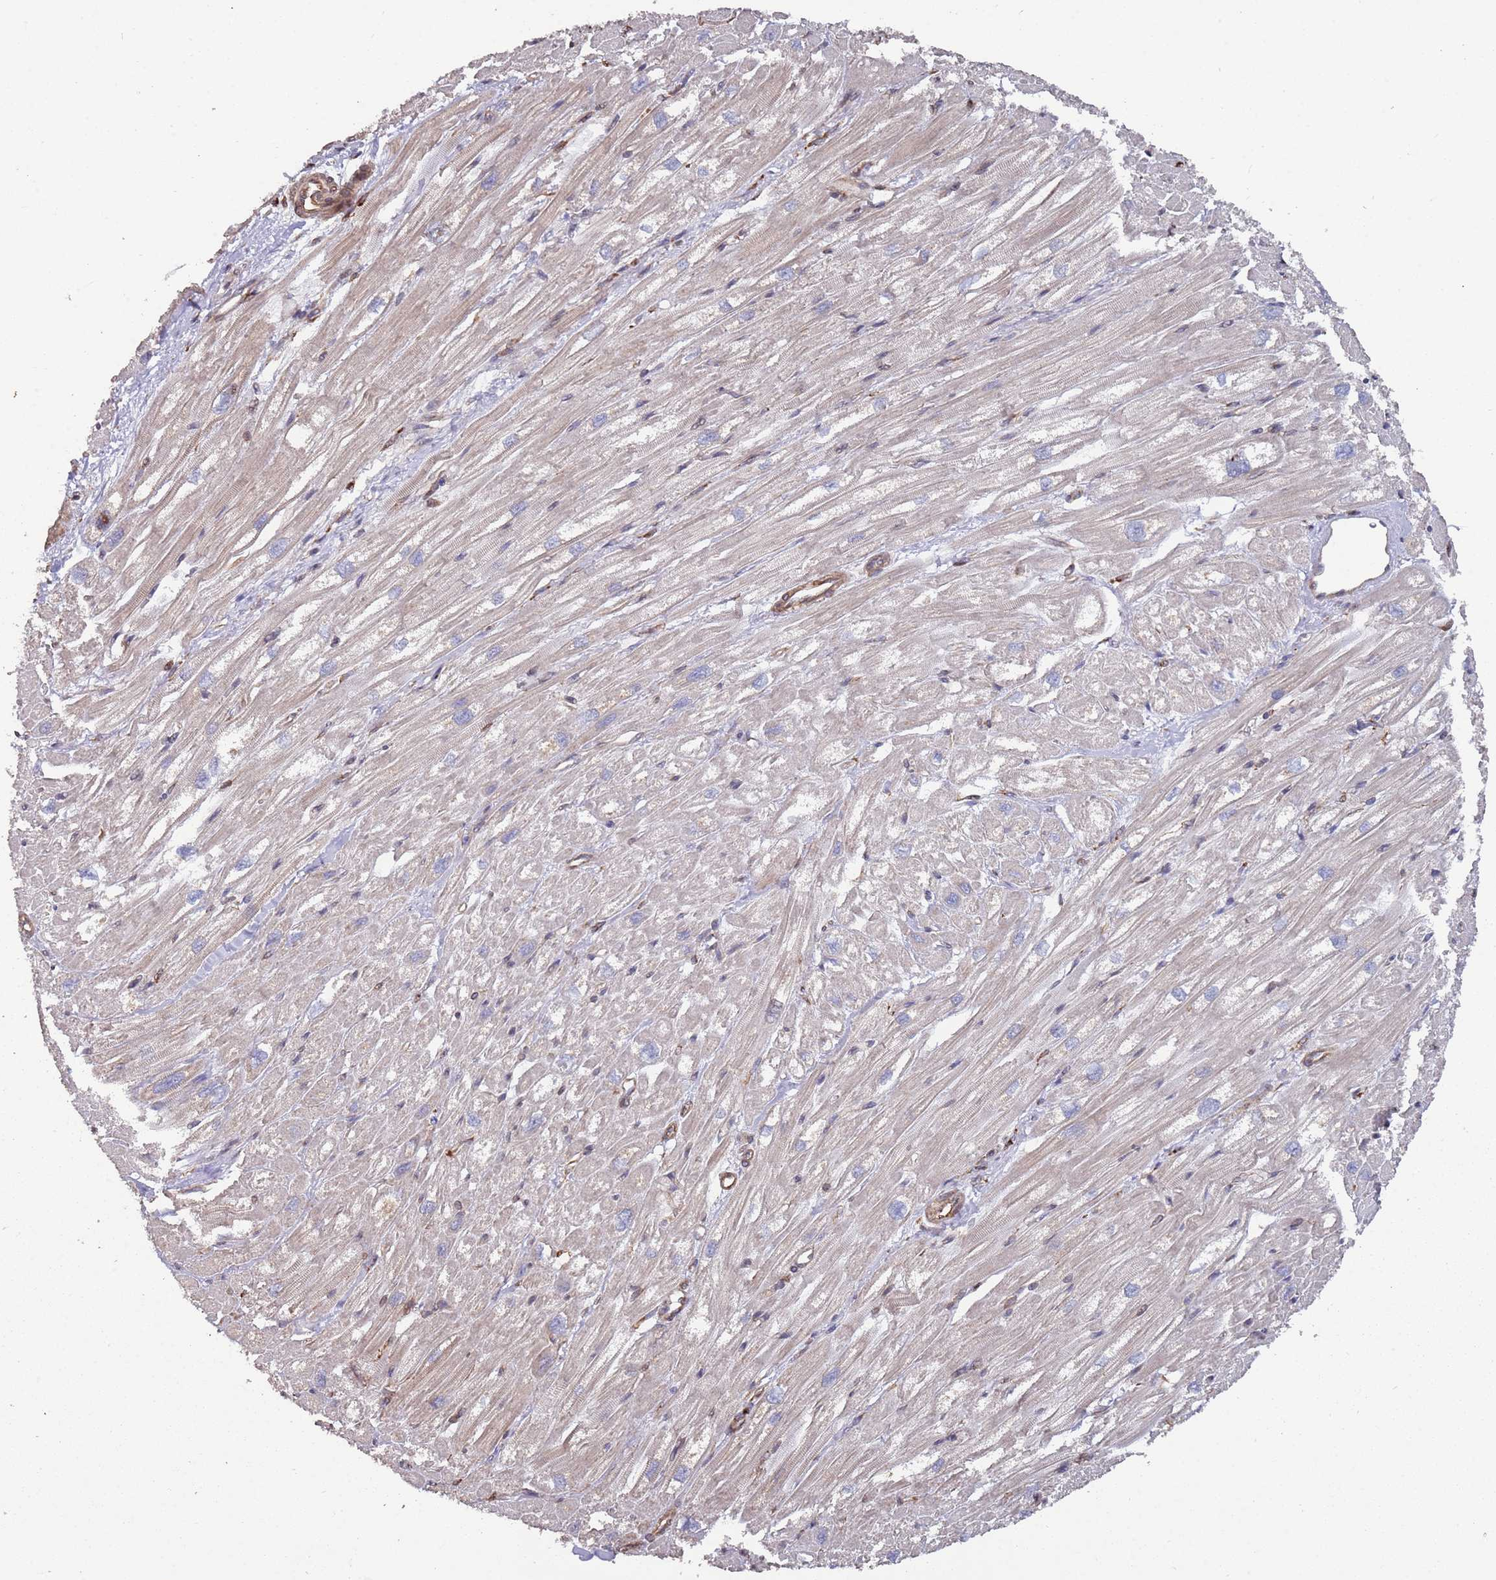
{"staining": {"intensity": "moderate", "quantity": "25%-75%", "location": "cytoplasmic/membranous"}, "tissue": "heart muscle", "cell_type": "Cardiomyocytes", "image_type": "normal", "snomed": [{"axis": "morphology", "description": "Normal tissue, NOS"}, {"axis": "topography", "description": "Heart"}], "caption": "IHC of benign heart muscle shows medium levels of moderate cytoplasmic/membranous staining in about 25%-75% of cardiomyocytes. (DAB IHC, brown staining for protein, blue staining for nuclei).", "gene": "LACC1", "patient": {"sex": "male", "age": 50}}